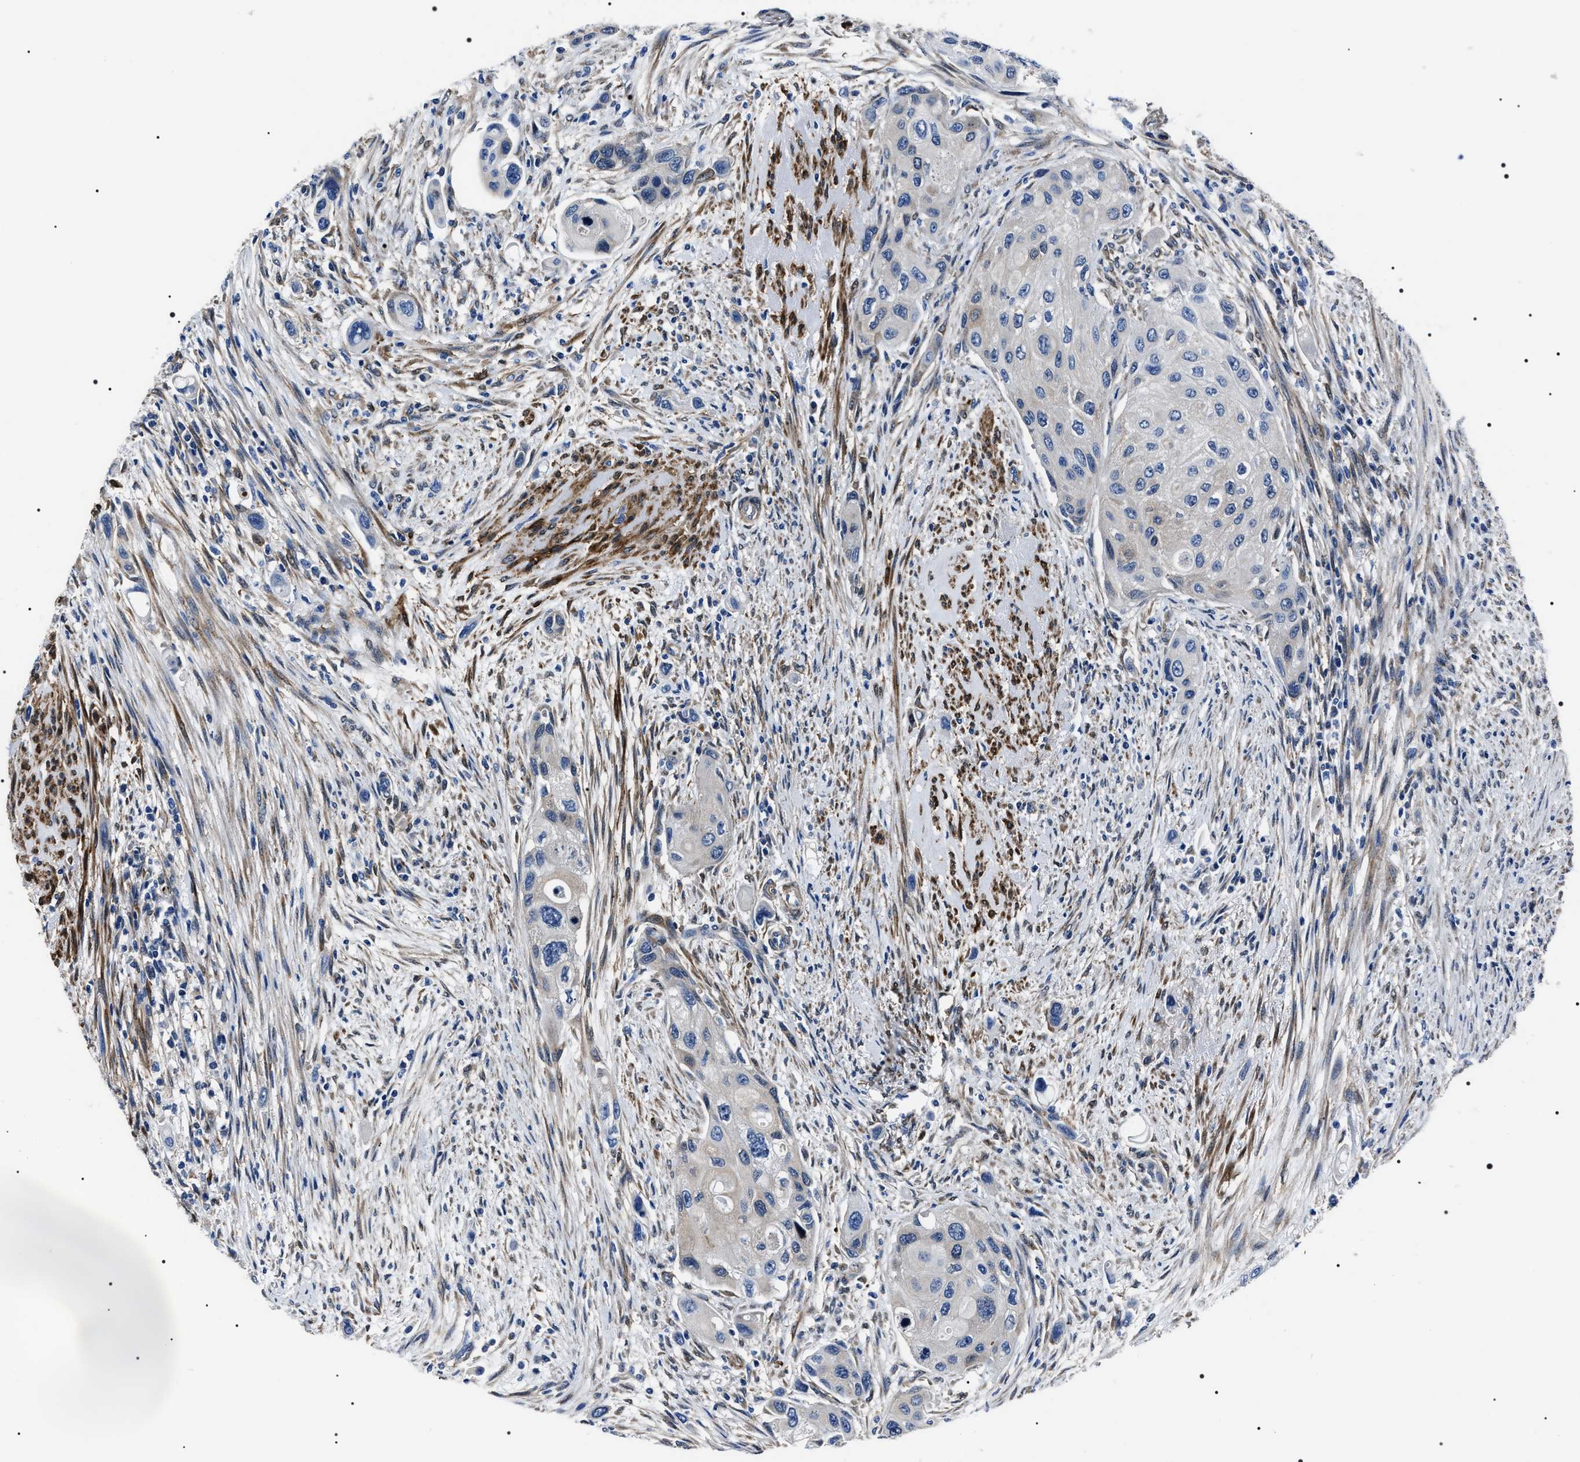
{"staining": {"intensity": "negative", "quantity": "none", "location": "none"}, "tissue": "urothelial cancer", "cell_type": "Tumor cells", "image_type": "cancer", "snomed": [{"axis": "morphology", "description": "Urothelial carcinoma, High grade"}, {"axis": "topography", "description": "Urinary bladder"}], "caption": "Histopathology image shows no protein positivity in tumor cells of urothelial carcinoma (high-grade) tissue. The staining was performed using DAB (3,3'-diaminobenzidine) to visualize the protein expression in brown, while the nuclei were stained in blue with hematoxylin (Magnification: 20x).", "gene": "BAG2", "patient": {"sex": "female", "age": 56}}